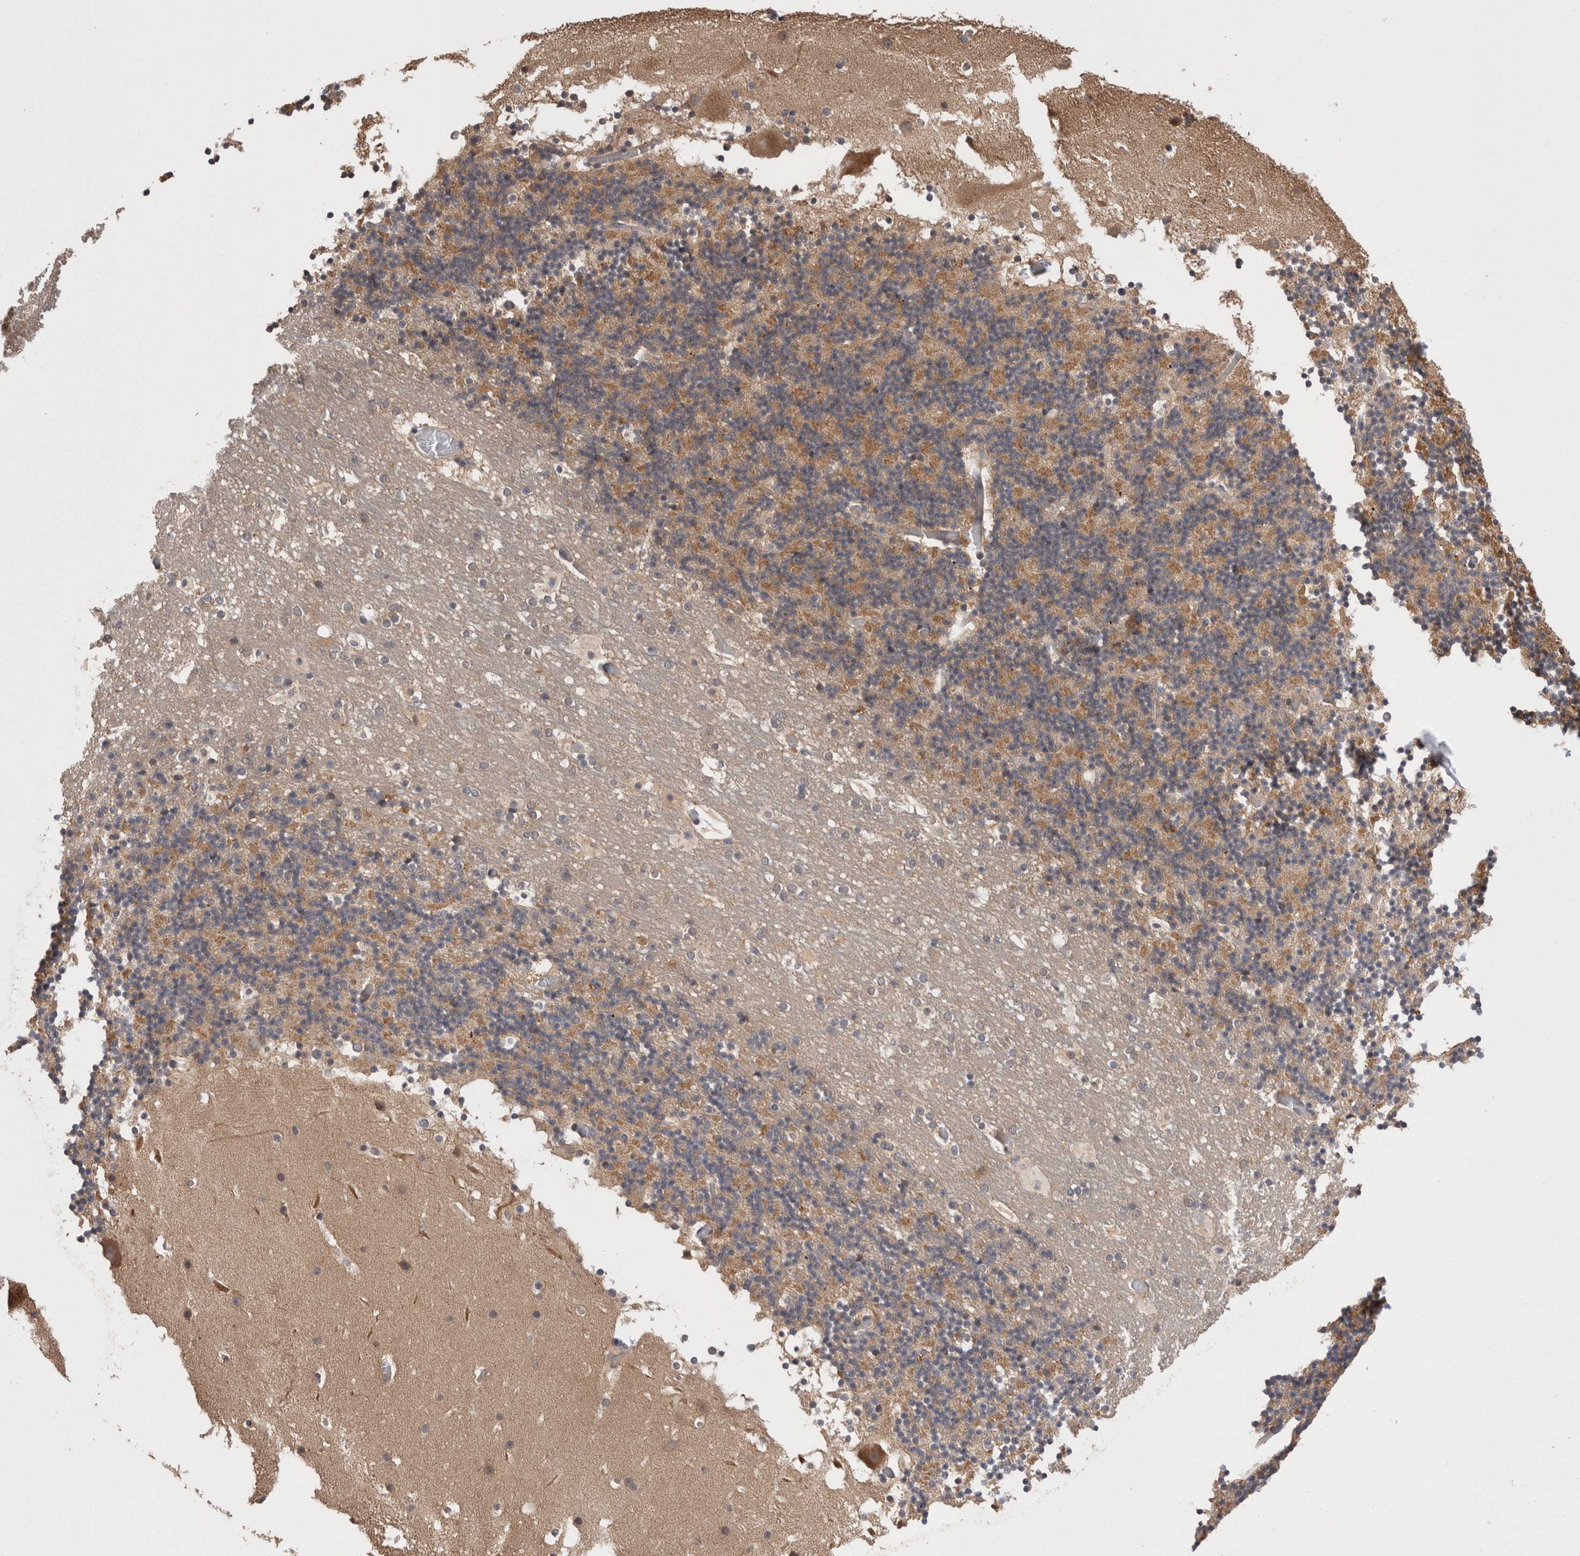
{"staining": {"intensity": "moderate", "quantity": ">75%", "location": "cytoplasmic/membranous"}, "tissue": "cerebellum", "cell_type": "Cells in granular layer", "image_type": "normal", "snomed": [{"axis": "morphology", "description": "Normal tissue, NOS"}, {"axis": "topography", "description": "Cerebellum"}], "caption": "A high-resolution histopathology image shows immunohistochemistry staining of normal cerebellum, which reveals moderate cytoplasmic/membranous staining in approximately >75% of cells in granular layer. (Brightfield microscopy of DAB IHC at high magnification).", "gene": "DCTN6", "patient": {"sex": "male", "age": 57}}